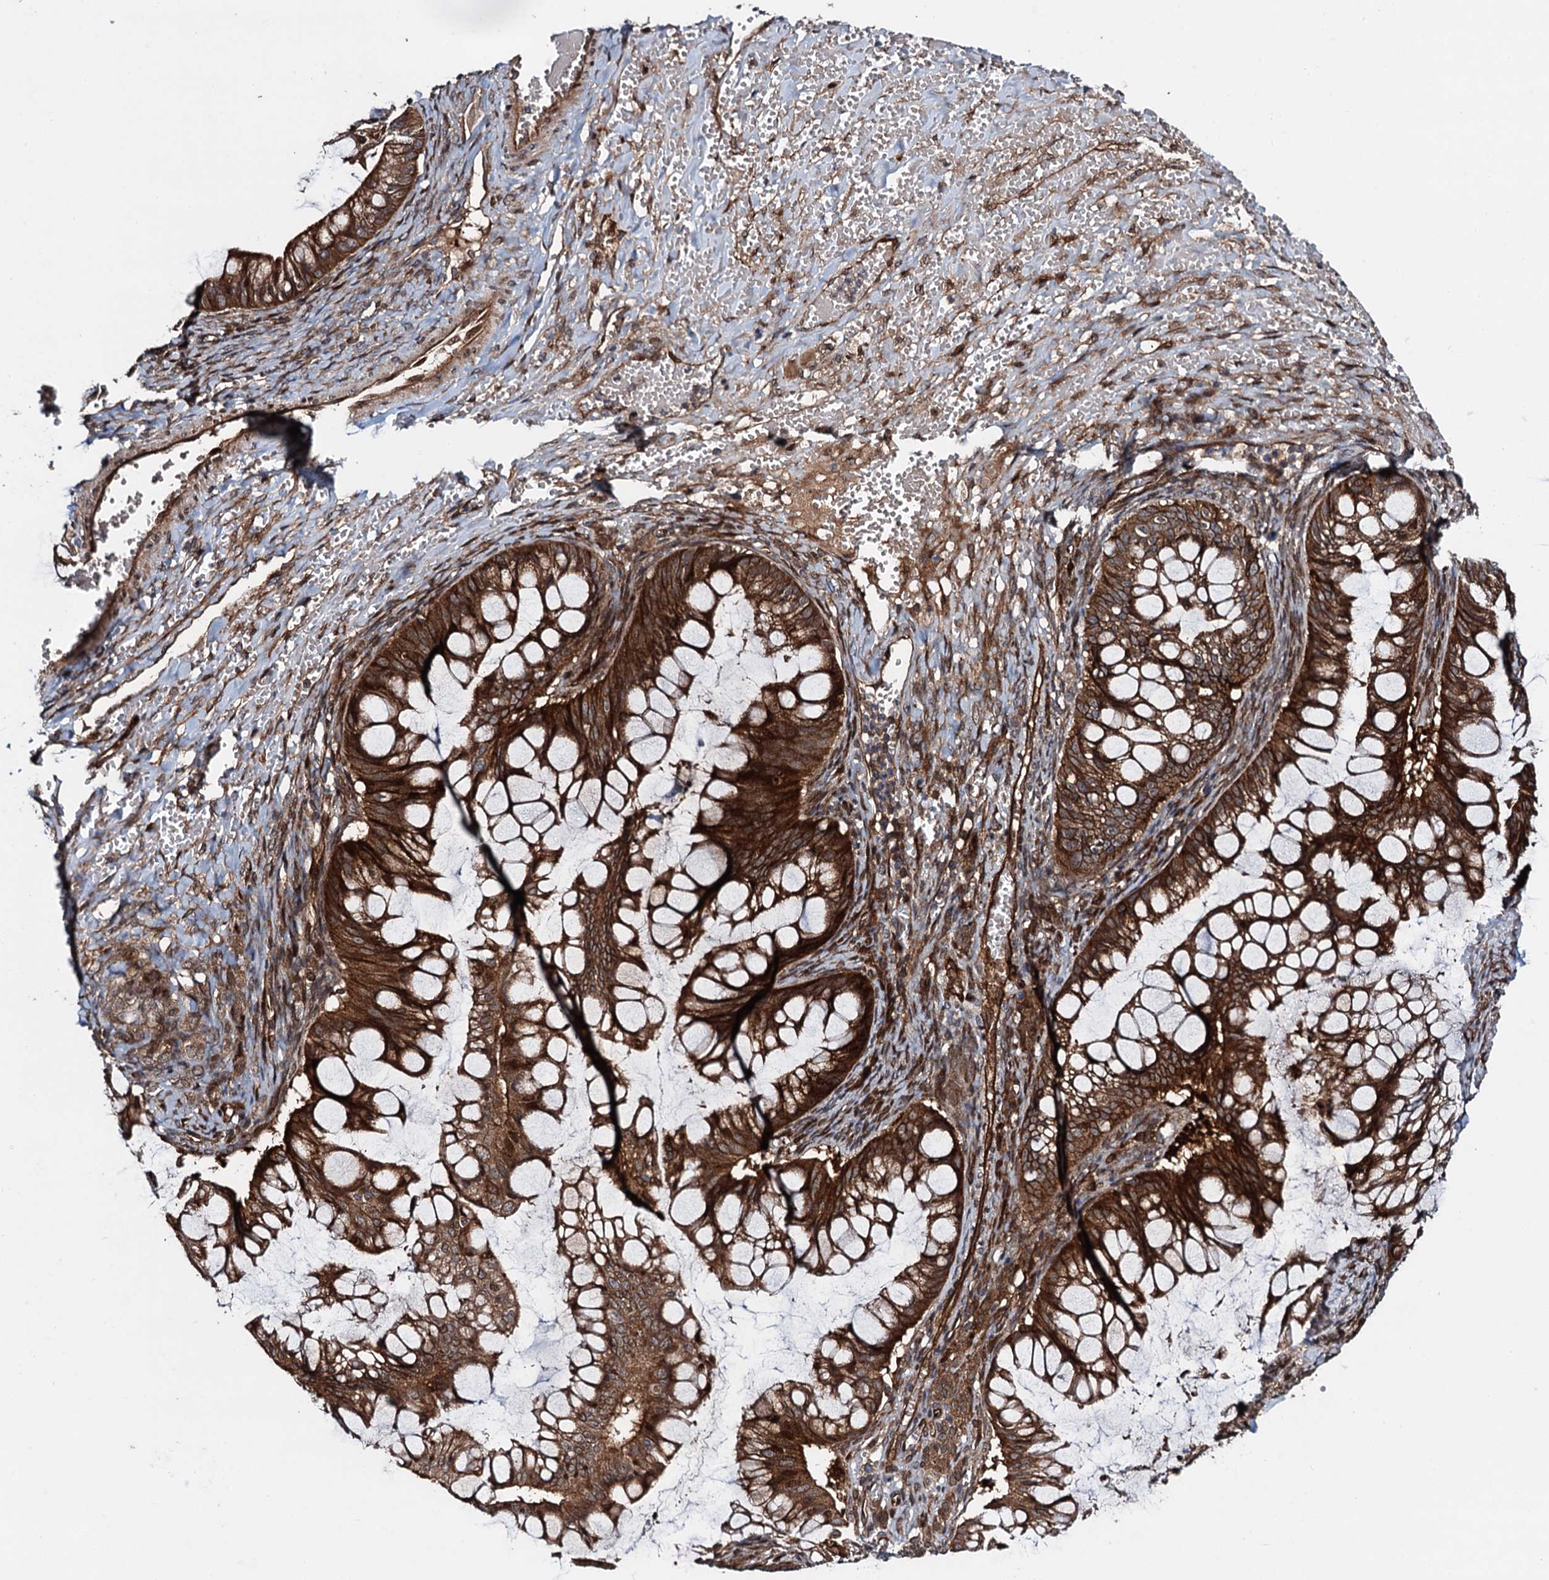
{"staining": {"intensity": "strong", "quantity": ">75%", "location": "cytoplasmic/membranous"}, "tissue": "ovarian cancer", "cell_type": "Tumor cells", "image_type": "cancer", "snomed": [{"axis": "morphology", "description": "Cystadenocarcinoma, mucinous, NOS"}, {"axis": "topography", "description": "Ovary"}], "caption": "This micrograph exhibits ovarian cancer (mucinous cystadenocarcinoma) stained with IHC to label a protein in brown. The cytoplasmic/membranous of tumor cells show strong positivity for the protein. Nuclei are counter-stained blue.", "gene": "RHOBTB1", "patient": {"sex": "female", "age": 73}}